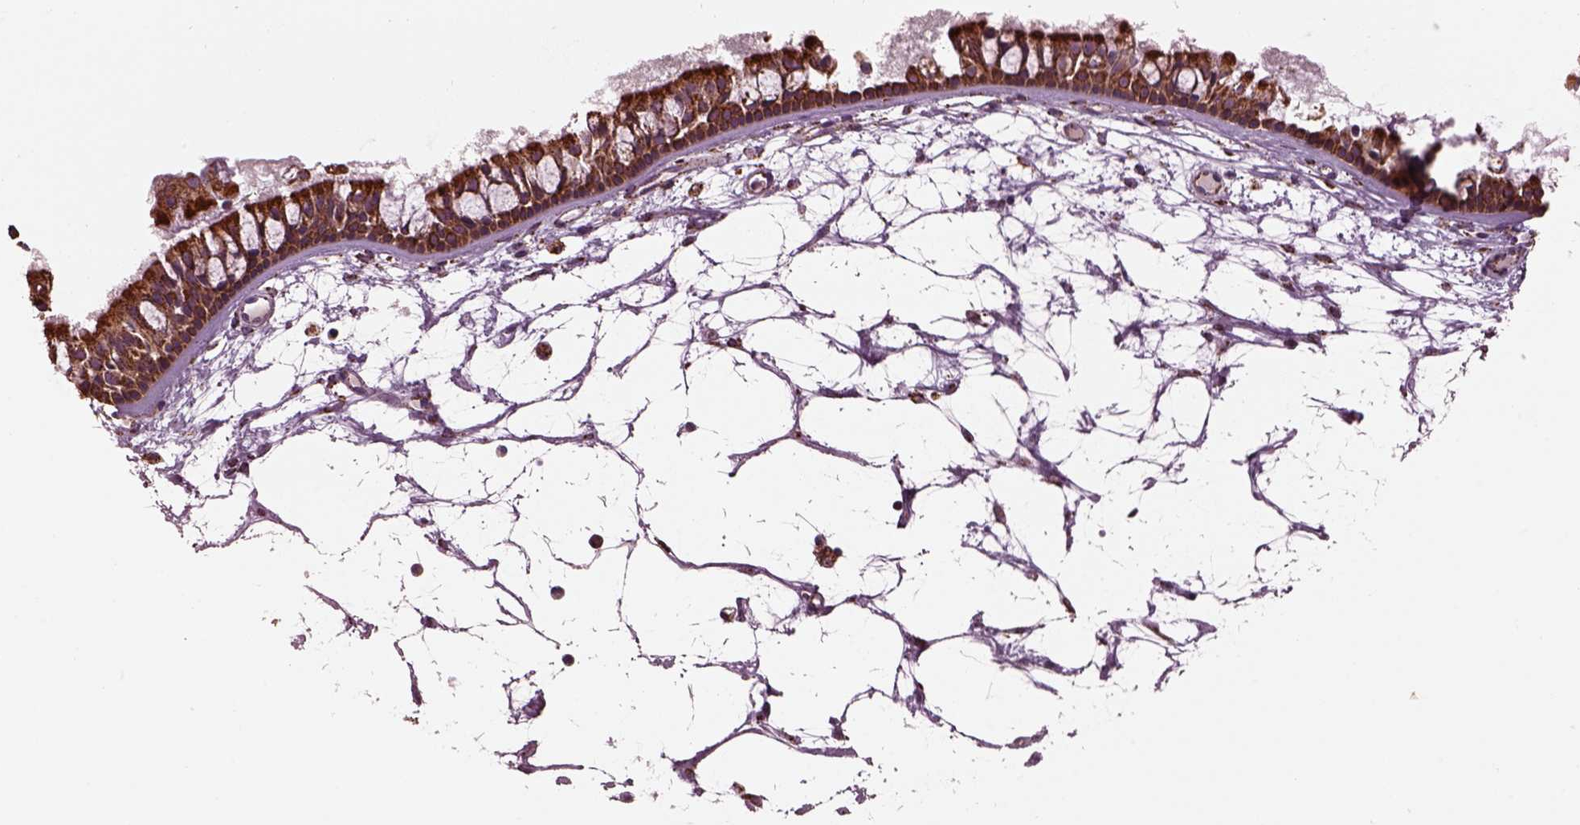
{"staining": {"intensity": "strong", "quantity": ">75%", "location": "cytoplasmic/membranous"}, "tissue": "nasopharynx", "cell_type": "Respiratory epithelial cells", "image_type": "normal", "snomed": [{"axis": "morphology", "description": "Normal tissue, NOS"}, {"axis": "topography", "description": "Nasopharynx"}], "caption": "The histopathology image exhibits a brown stain indicating the presence of a protein in the cytoplasmic/membranous of respiratory epithelial cells in nasopharynx. (DAB IHC with brightfield microscopy, high magnification).", "gene": "TMEM254", "patient": {"sex": "female", "age": 68}}